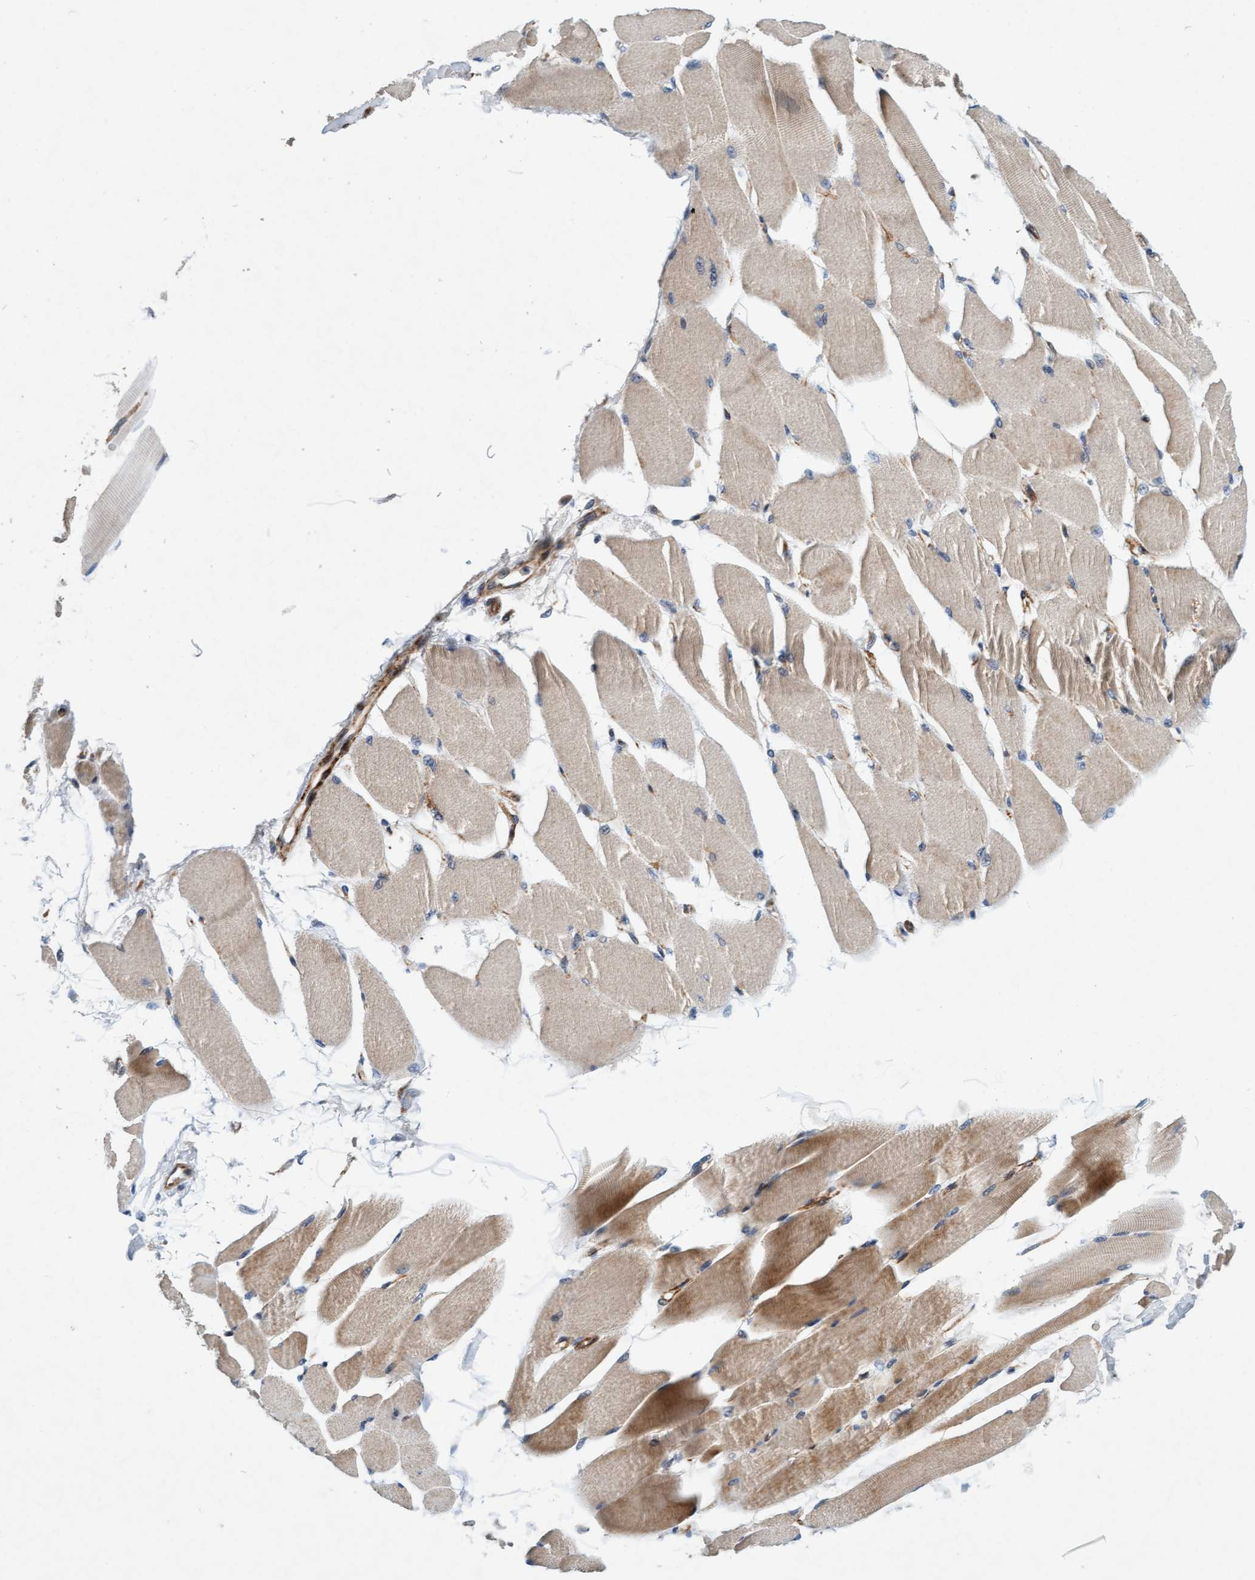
{"staining": {"intensity": "weak", "quantity": ">75%", "location": "cytoplasmic/membranous"}, "tissue": "skeletal muscle", "cell_type": "Myocytes", "image_type": "normal", "snomed": [{"axis": "morphology", "description": "Normal tissue, NOS"}, {"axis": "topography", "description": "Skeletal muscle"}, {"axis": "topography", "description": "Peripheral nerve tissue"}], "caption": "IHC (DAB) staining of unremarkable skeletal muscle exhibits weak cytoplasmic/membranous protein staining in about >75% of myocytes. (IHC, brightfield microscopy, high magnification).", "gene": "TMEM70", "patient": {"sex": "female", "age": 84}}